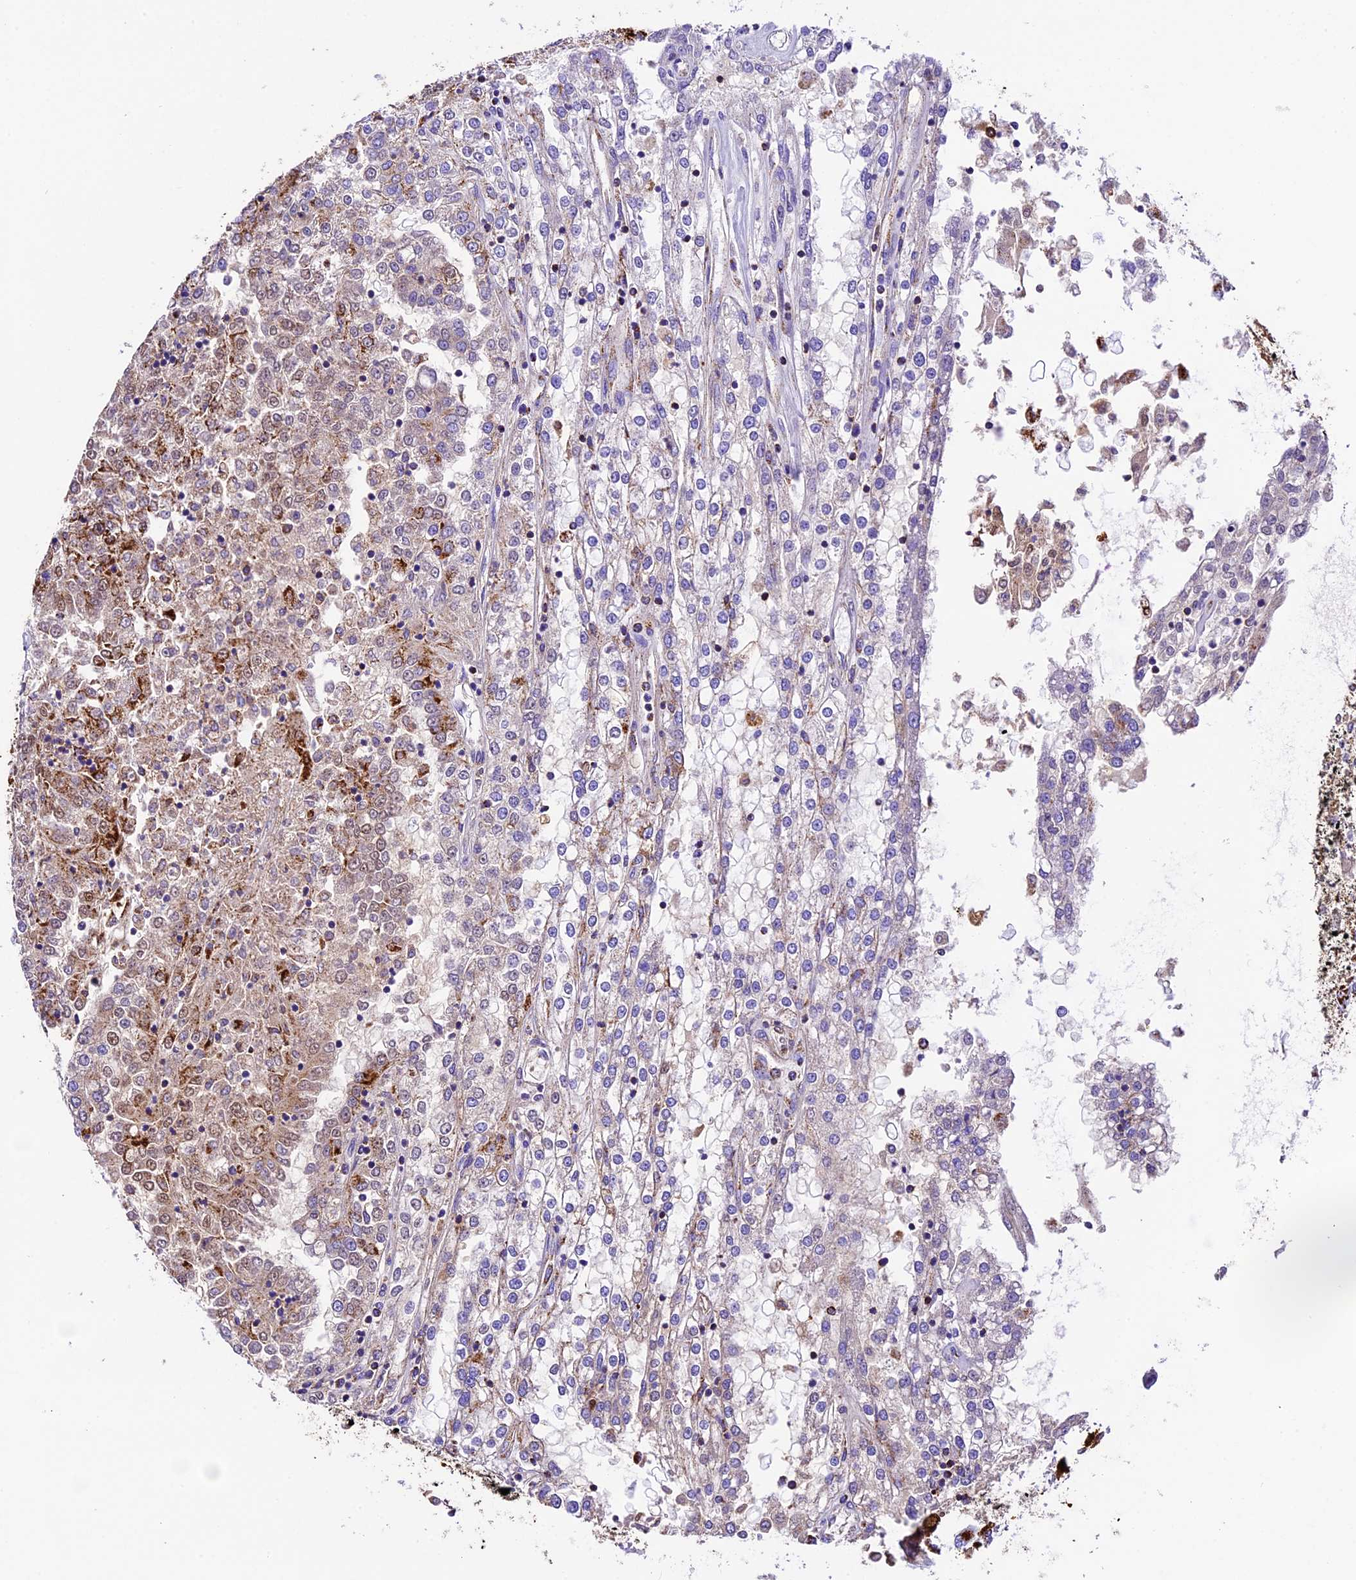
{"staining": {"intensity": "moderate", "quantity": "25%-75%", "location": "cytoplasmic/membranous"}, "tissue": "renal cancer", "cell_type": "Tumor cells", "image_type": "cancer", "snomed": [{"axis": "morphology", "description": "Adenocarcinoma, NOS"}, {"axis": "topography", "description": "Kidney"}], "caption": "The immunohistochemical stain labels moderate cytoplasmic/membranous positivity in tumor cells of adenocarcinoma (renal) tissue. The protein of interest is shown in brown color, while the nuclei are stained blue.", "gene": "DCAF5", "patient": {"sex": "female", "age": 52}}